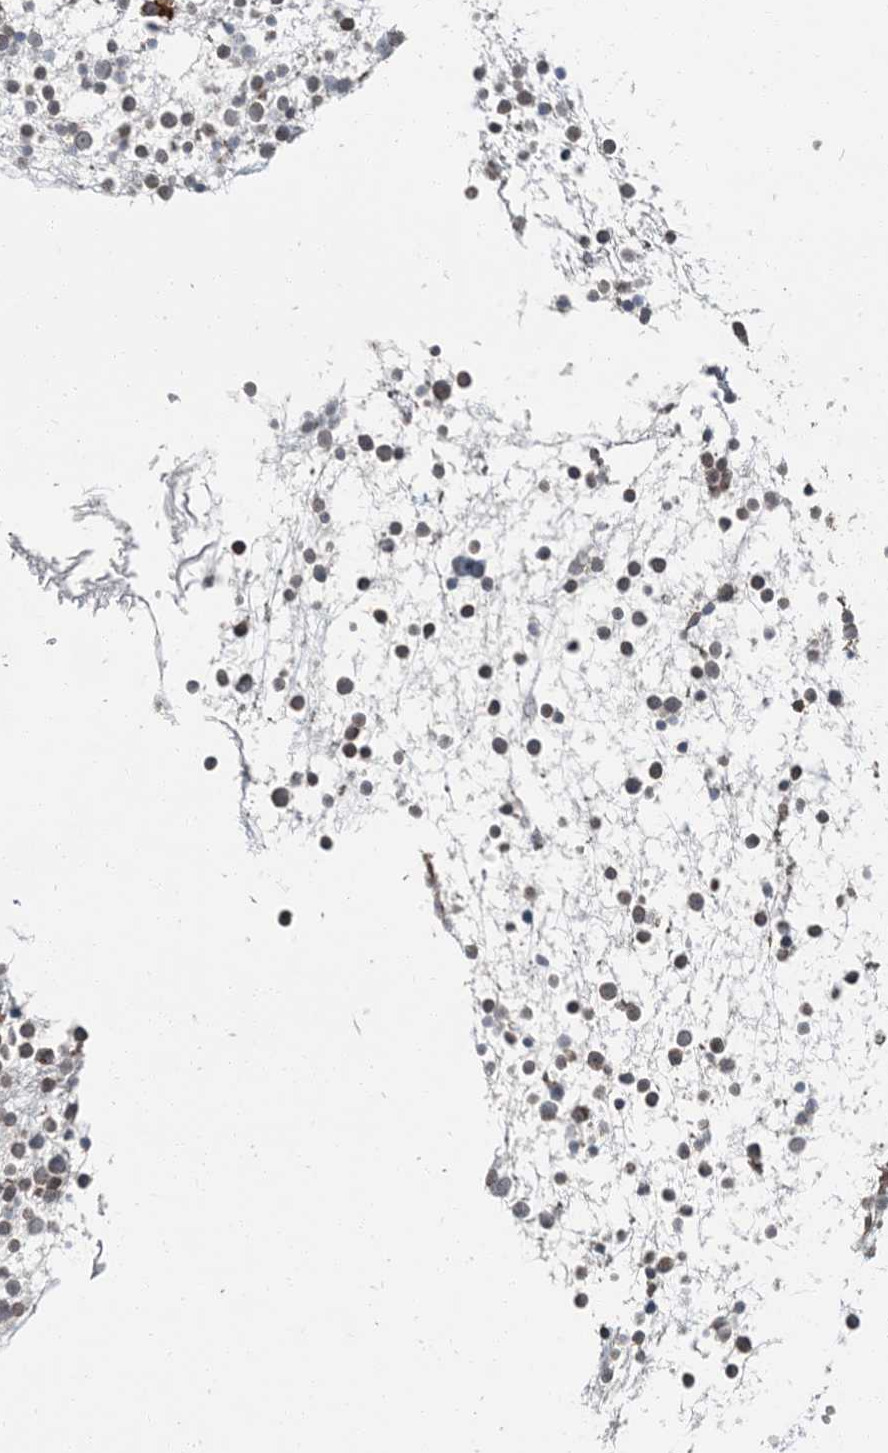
{"staining": {"intensity": "weak", "quantity": "25%-75%", "location": "cytoplasmic/membranous"}, "tissue": "bone marrow", "cell_type": "Hematopoietic cells", "image_type": "normal", "snomed": [{"axis": "morphology", "description": "Normal tissue, NOS"}, {"axis": "topography", "description": "Bone marrow"}], "caption": "Immunohistochemistry histopathology image of benign bone marrow: human bone marrow stained using IHC exhibits low levels of weak protein expression localized specifically in the cytoplasmic/membranous of hematopoietic cells, appearing as a cytoplasmic/membranous brown color.", "gene": "EDEM2", "patient": {"sex": "male", "age": 54}}